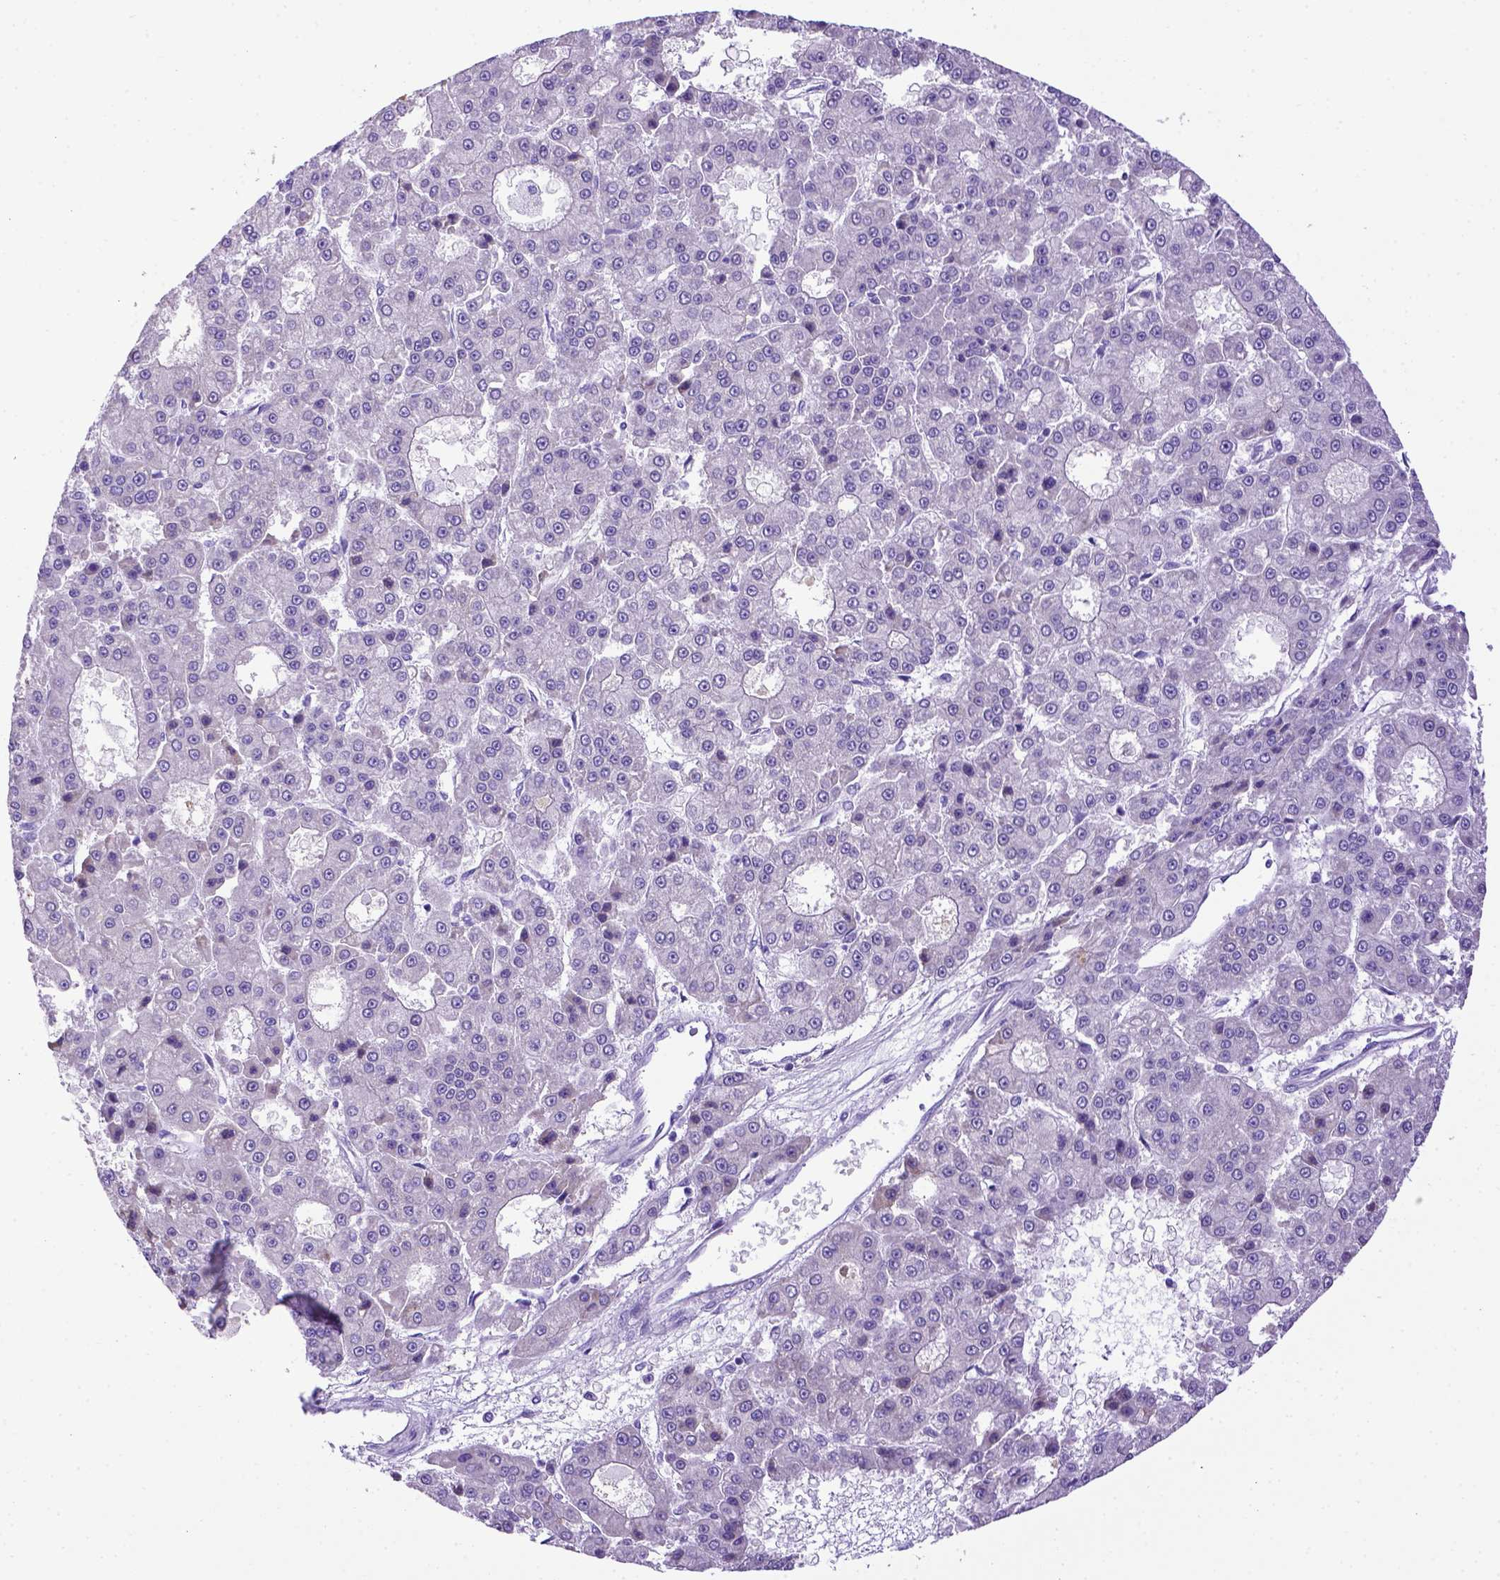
{"staining": {"intensity": "negative", "quantity": "none", "location": "none"}, "tissue": "liver cancer", "cell_type": "Tumor cells", "image_type": "cancer", "snomed": [{"axis": "morphology", "description": "Carcinoma, Hepatocellular, NOS"}, {"axis": "topography", "description": "Liver"}], "caption": "There is no significant staining in tumor cells of liver cancer.", "gene": "ADAM12", "patient": {"sex": "male", "age": 70}}